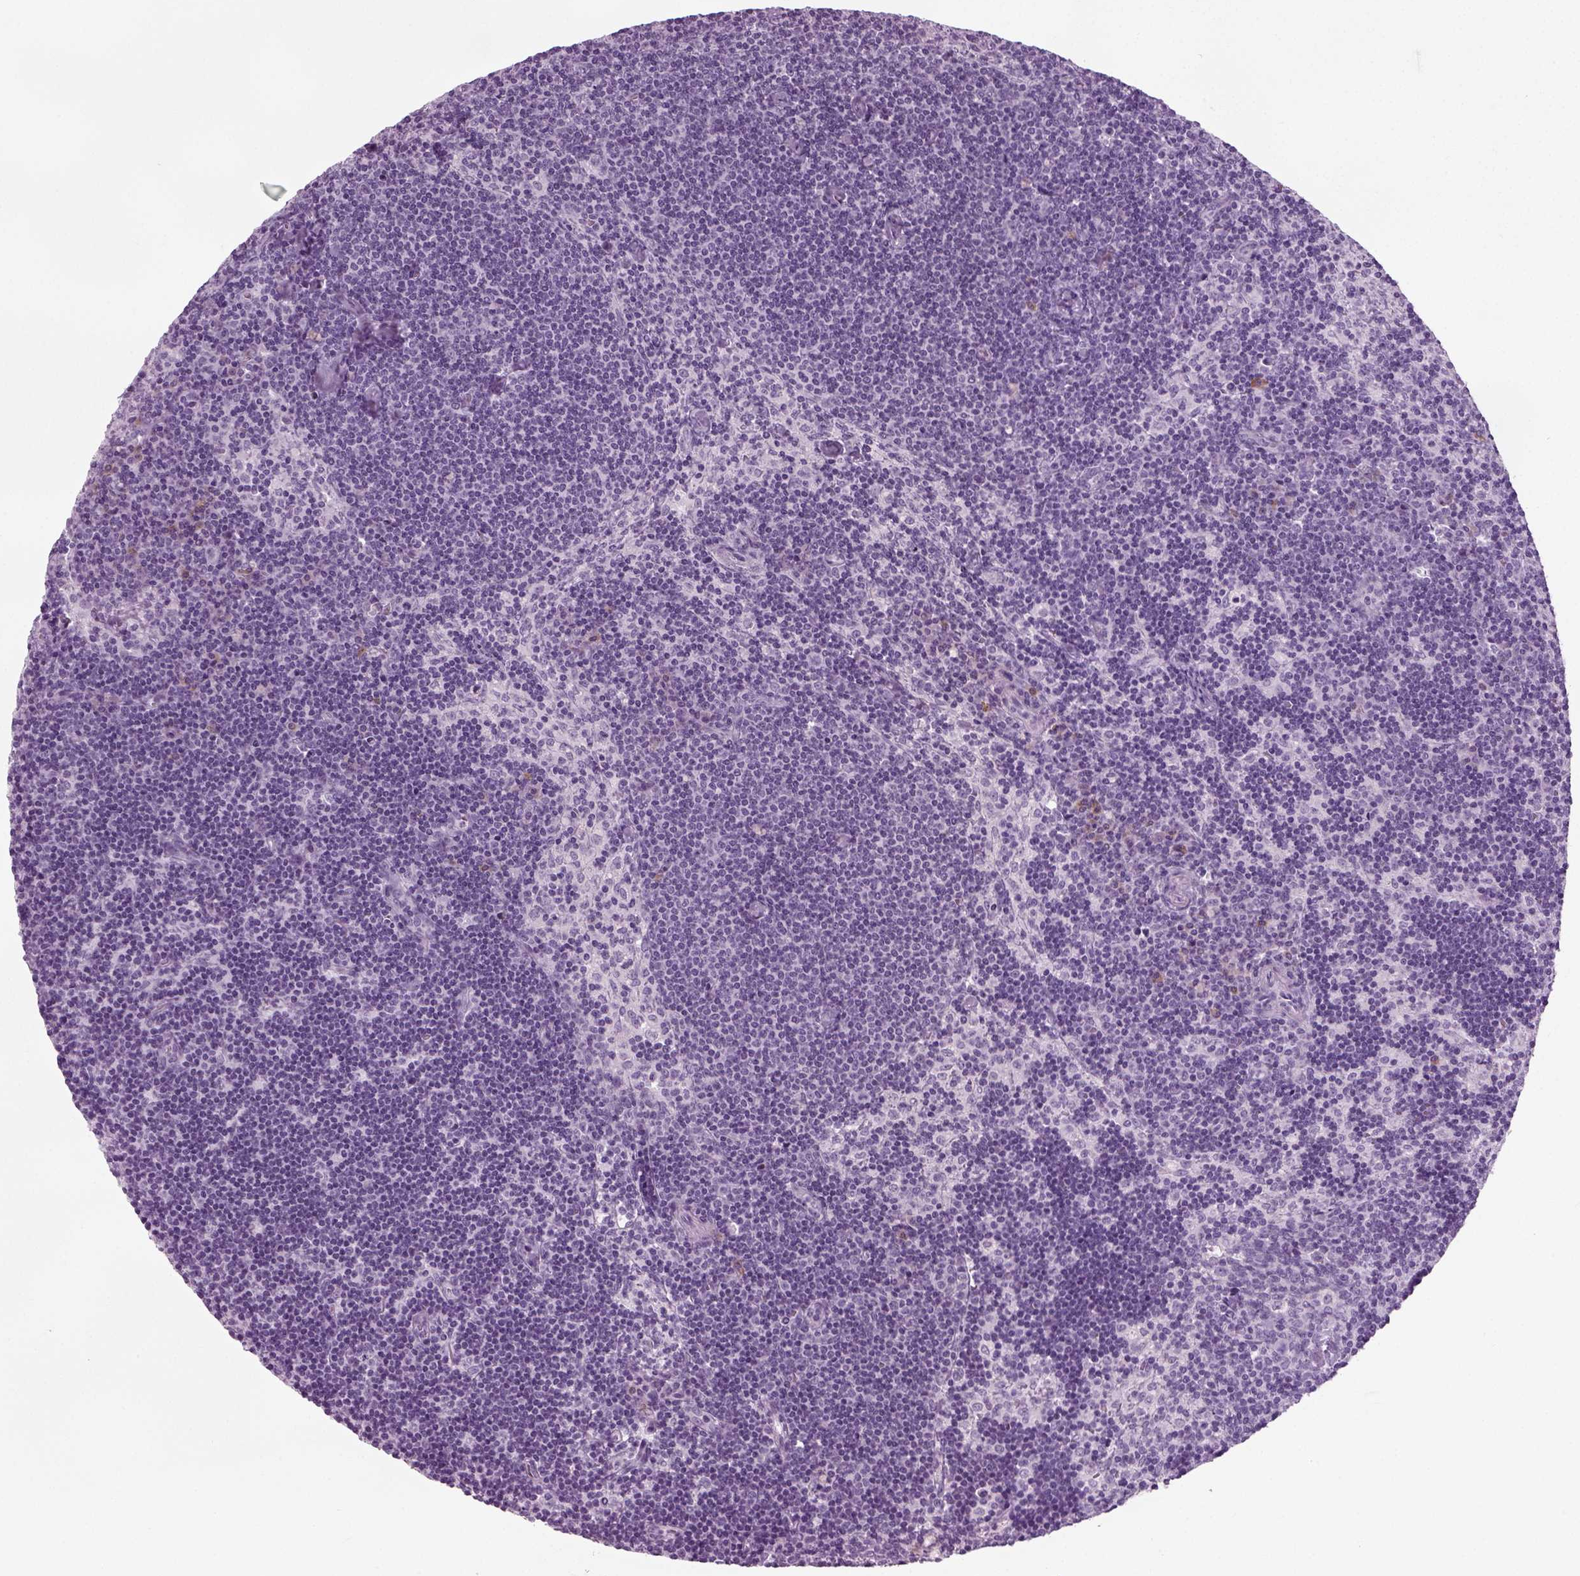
{"staining": {"intensity": "negative", "quantity": "none", "location": "none"}, "tissue": "lymph node", "cell_type": "Germinal center cells", "image_type": "normal", "snomed": [{"axis": "morphology", "description": "Normal tissue, NOS"}, {"axis": "topography", "description": "Lymph node"}], "caption": "IHC image of unremarkable lymph node: human lymph node stained with DAB shows no significant protein positivity in germinal center cells.", "gene": "PRLH", "patient": {"sex": "female", "age": 34}}